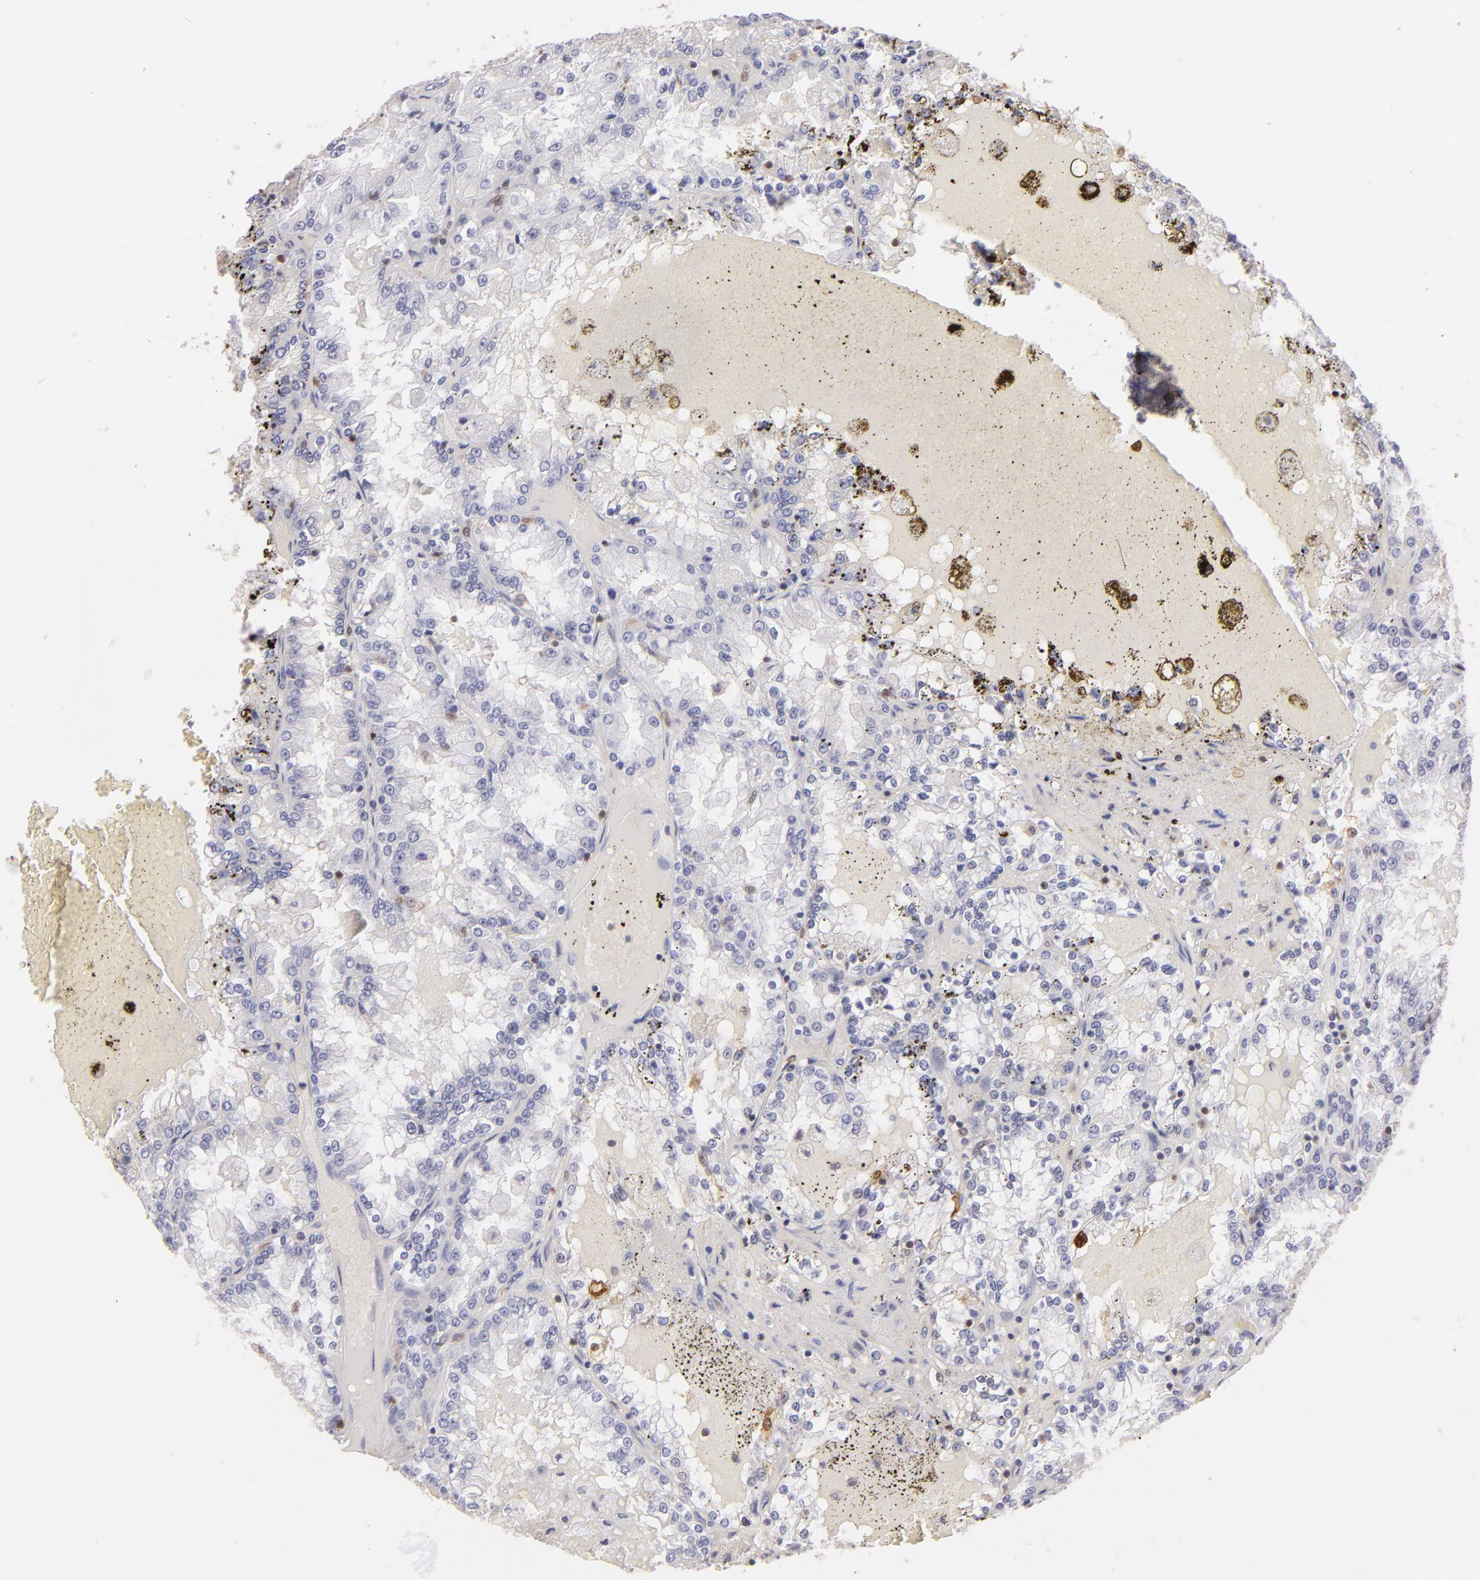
{"staining": {"intensity": "negative", "quantity": "none", "location": "none"}, "tissue": "renal cancer", "cell_type": "Tumor cells", "image_type": "cancer", "snomed": [{"axis": "morphology", "description": "Adenocarcinoma, NOS"}, {"axis": "topography", "description": "Kidney"}], "caption": "Photomicrograph shows no significant protein expression in tumor cells of adenocarcinoma (renal). (DAB IHC, high magnification).", "gene": "S100A2", "patient": {"sex": "female", "age": 56}}